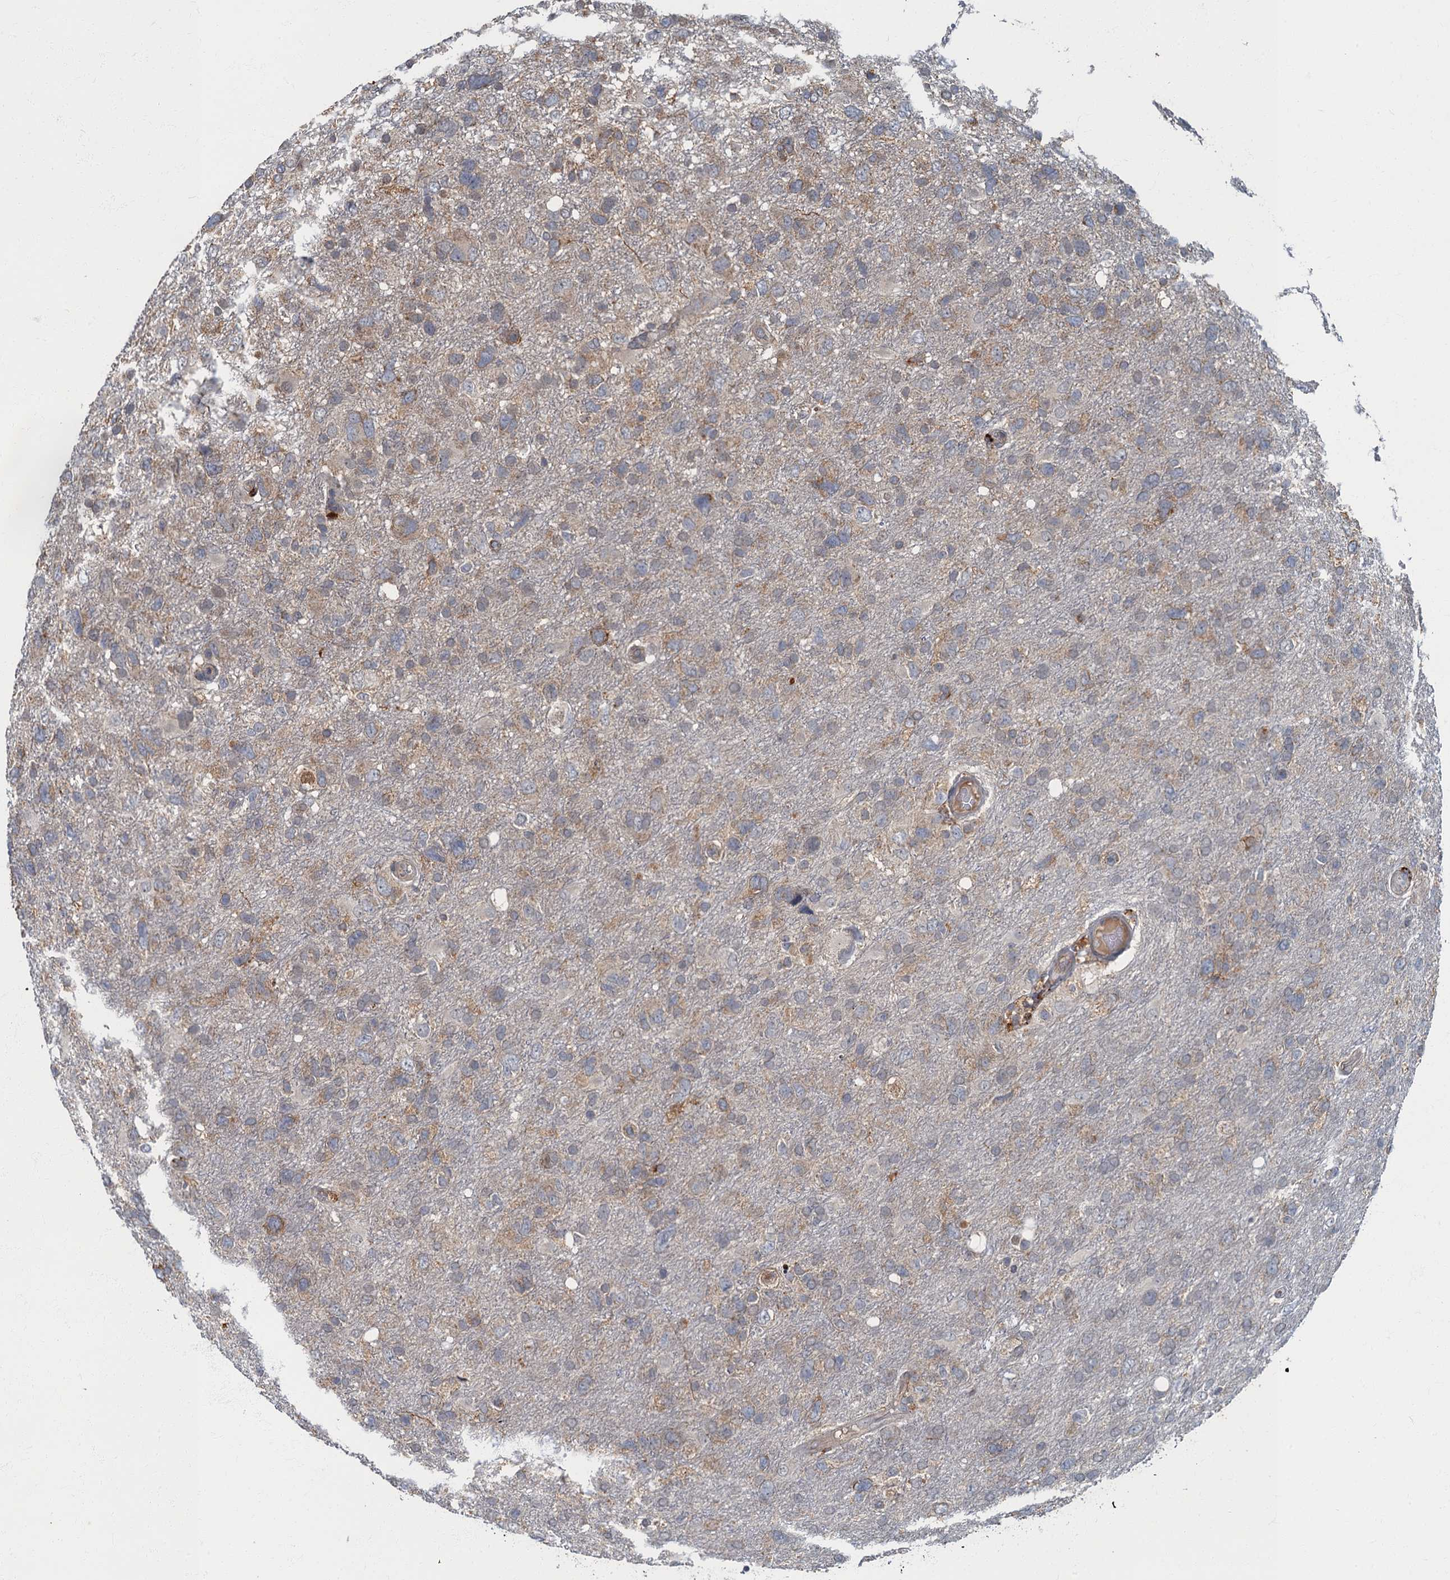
{"staining": {"intensity": "weak", "quantity": ">75%", "location": "cytoplasmic/membranous"}, "tissue": "glioma", "cell_type": "Tumor cells", "image_type": "cancer", "snomed": [{"axis": "morphology", "description": "Glioma, malignant, High grade"}, {"axis": "topography", "description": "Brain"}], "caption": "Immunohistochemical staining of human glioma shows low levels of weak cytoplasmic/membranous staining in about >75% of tumor cells.", "gene": "WDCP", "patient": {"sex": "male", "age": 61}}